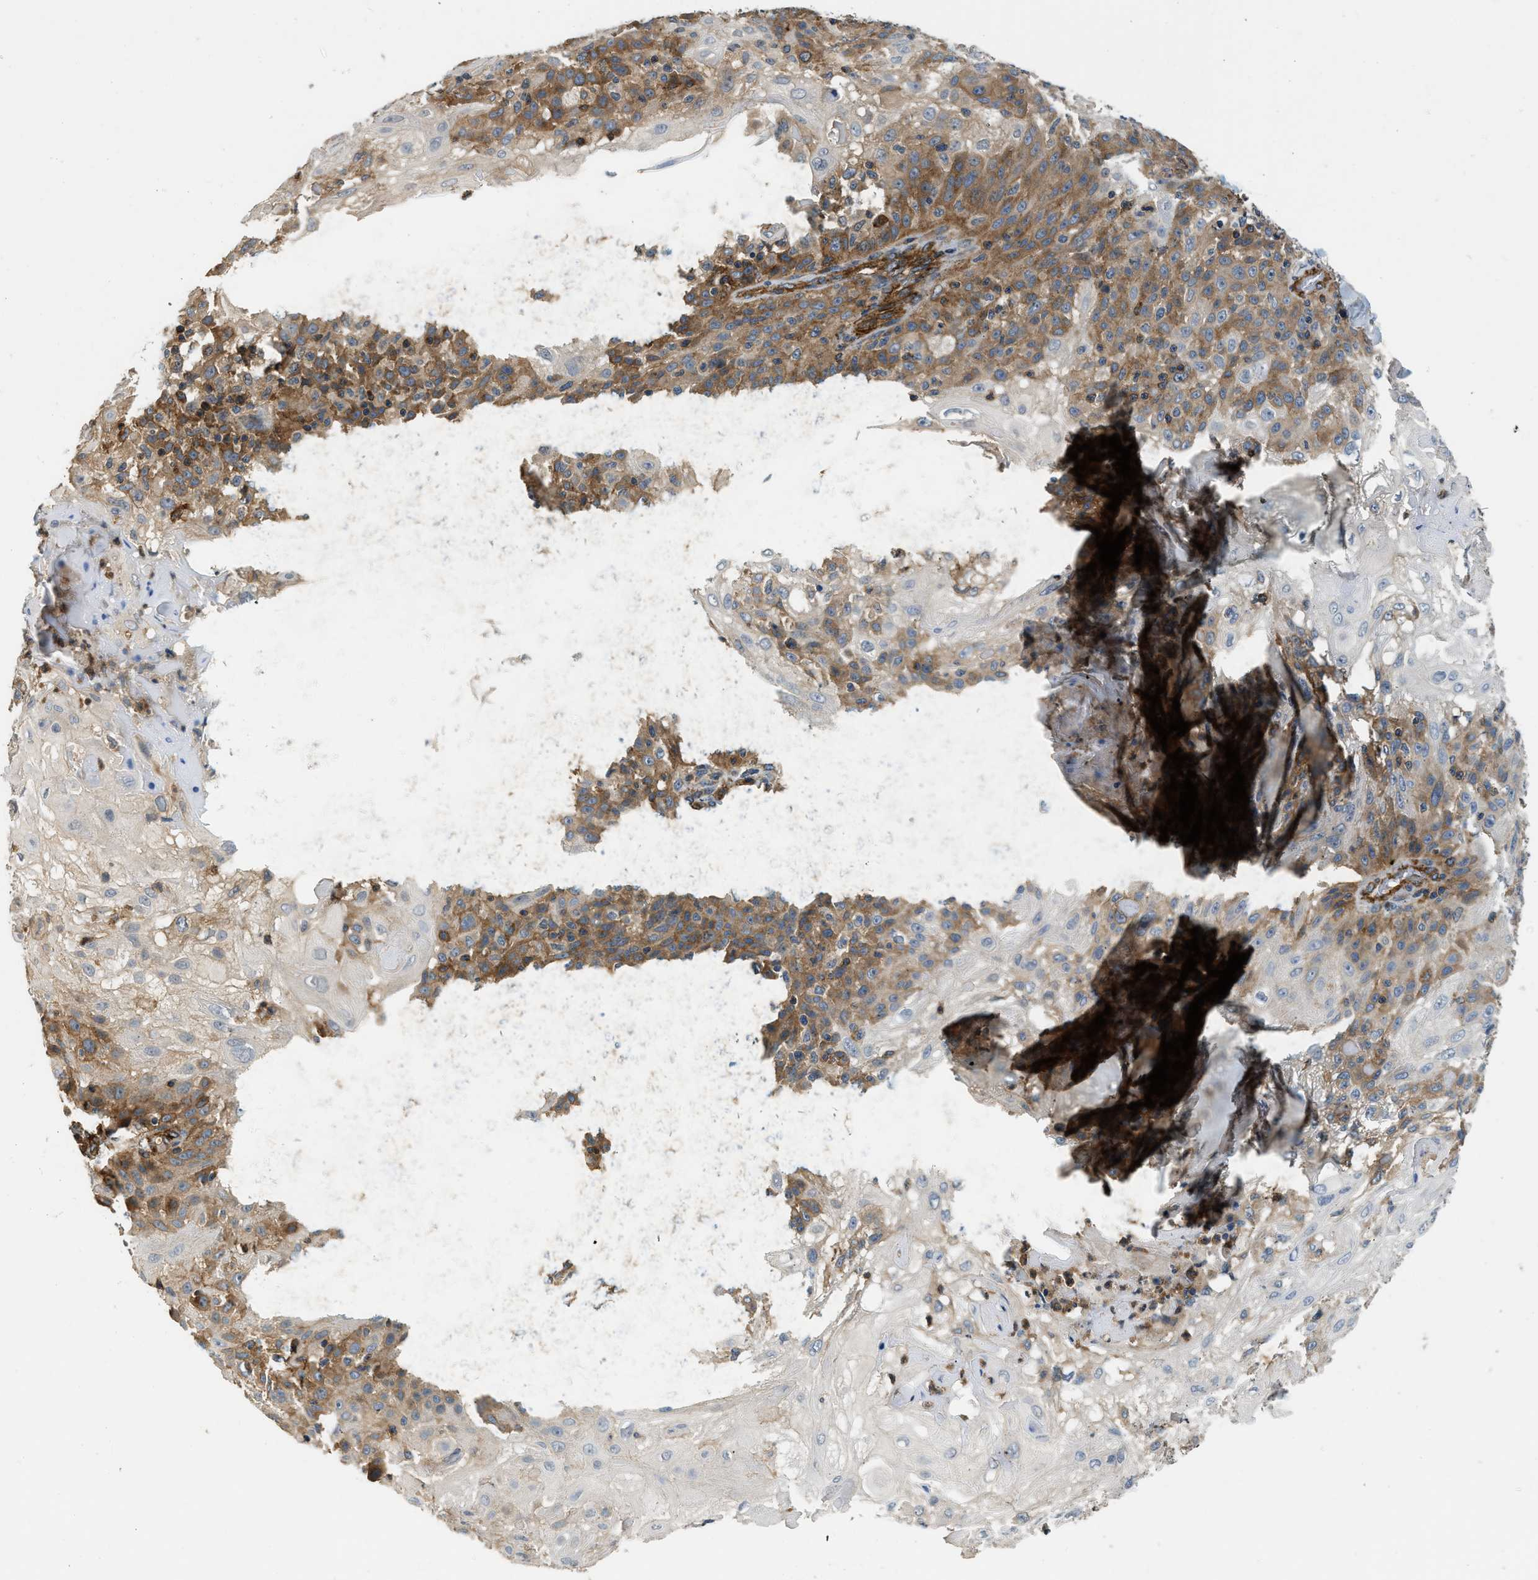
{"staining": {"intensity": "moderate", "quantity": ">75%", "location": "cytoplasmic/membranous"}, "tissue": "skin cancer", "cell_type": "Tumor cells", "image_type": "cancer", "snomed": [{"axis": "morphology", "description": "Normal tissue, NOS"}, {"axis": "morphology", "description": "Squamous cell carcinoma, NOS"}, {"axis": "topography", "description": "Skin"}], "caption": "The histopathology image reveals staining of squamous cell carcinoma (skin), revealing moderate cytoplasmic/membranous protein expression (brown color) within tumor cells. (brown staining indicates protein expression, while blue staining denotes nuclei).", "gene": "HIP1", "patient": {"sex": "female", "age": 83}}